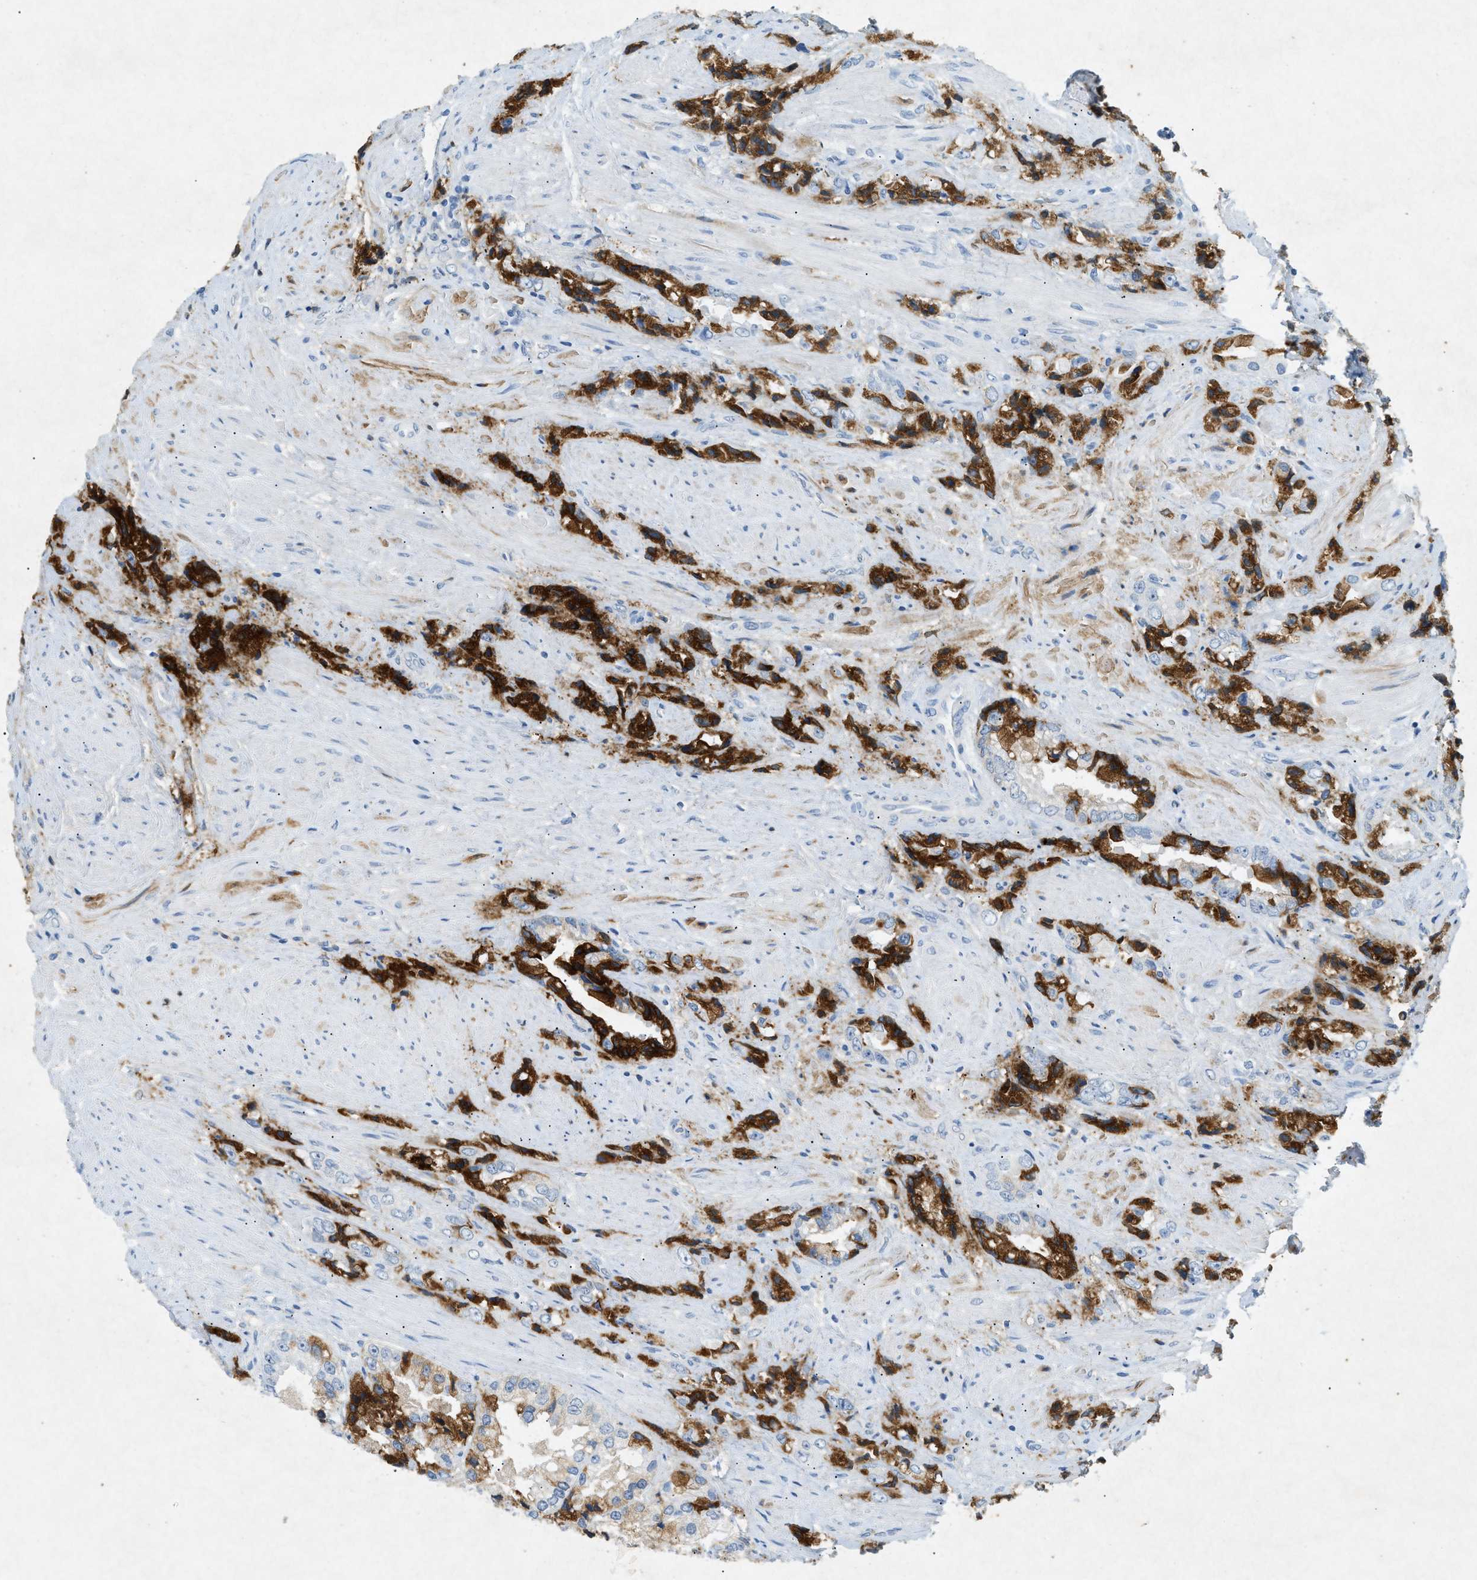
{"staining": {"intensity": "strong", "quantity": "25%-75%", "location": "cytoplasmic/membranous"}, "tissue": "prostate cancer", "cell_type": "Tumor cells", "image_type": "cancer", "snomed": [{"axis": "morphology", "description": "Adenocarcinoma, High grade"}, {"axis": "topography", "description": "Prostate"}], "caption": "DAB immunohistochemical staining of human prostate cancer (high-grade adenocarcinoma) shows strong cytoplasmic/membranous protein positivity in about 25%-75% of tumor cells. (DAB (3,3'-diaminobenzidine) IHC, brown staining for protein, blue staining for nuclei).", "gene": "F2", "patient": {"sex": "male", "age": 61}}